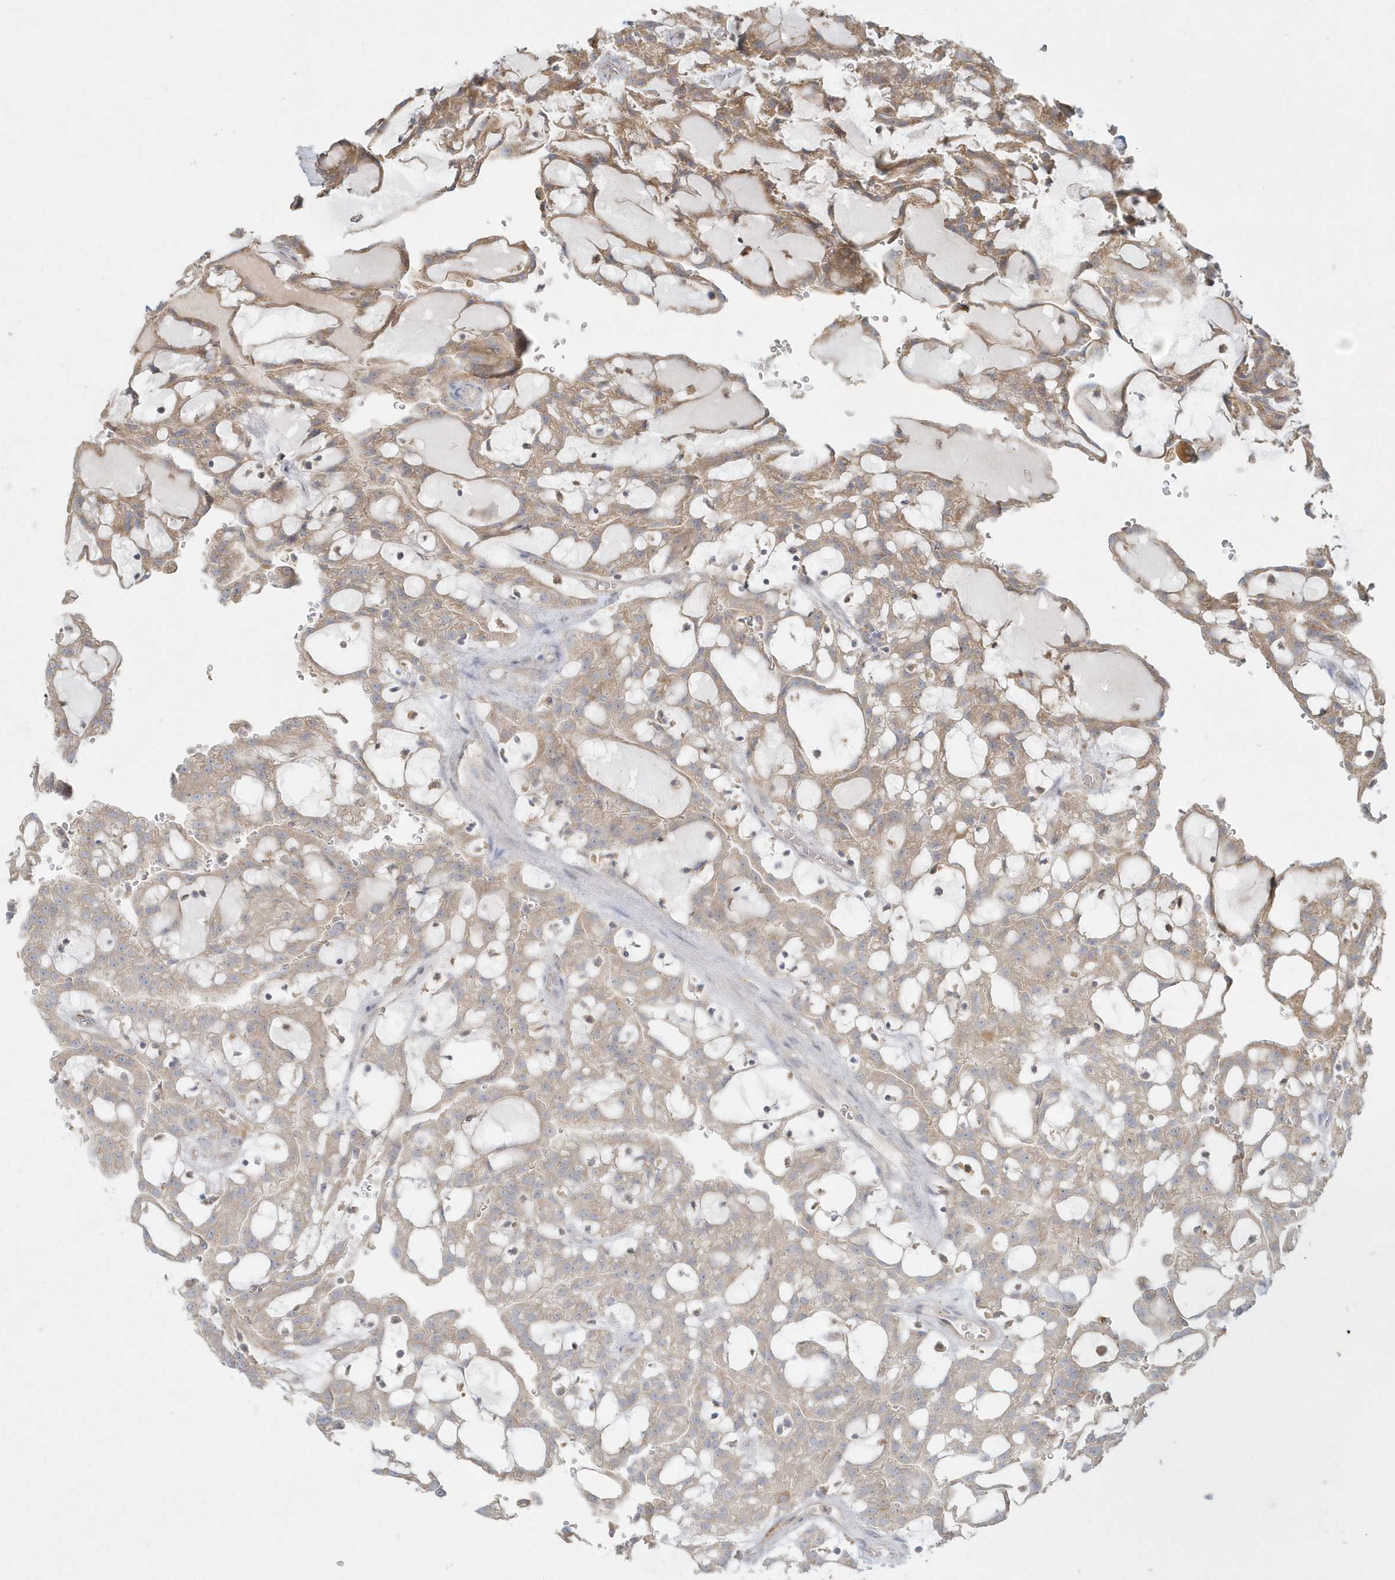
{"staining": {"intensity": "moderate", "quantity": "<25%", "location": "cytoplasmic/membranous"}, "tissue": "renal cancer", "cell_type": "Tumor cells", "image_type": "cancer", "snomed": [{"axis": "morphology", "description": "Adenocarcinoma, NOS"}, {"axis": "topography", "description": "Kidney"}], "caption": "Immunohistochemical staining of human renal cancer (adenocarcinoma) reveals low levels of moderate cytoplasmic/membranous staining in about <25% of tumor cells.", "gene": "BLTP3A", "patient": {"sex": "male", "age": 63}}